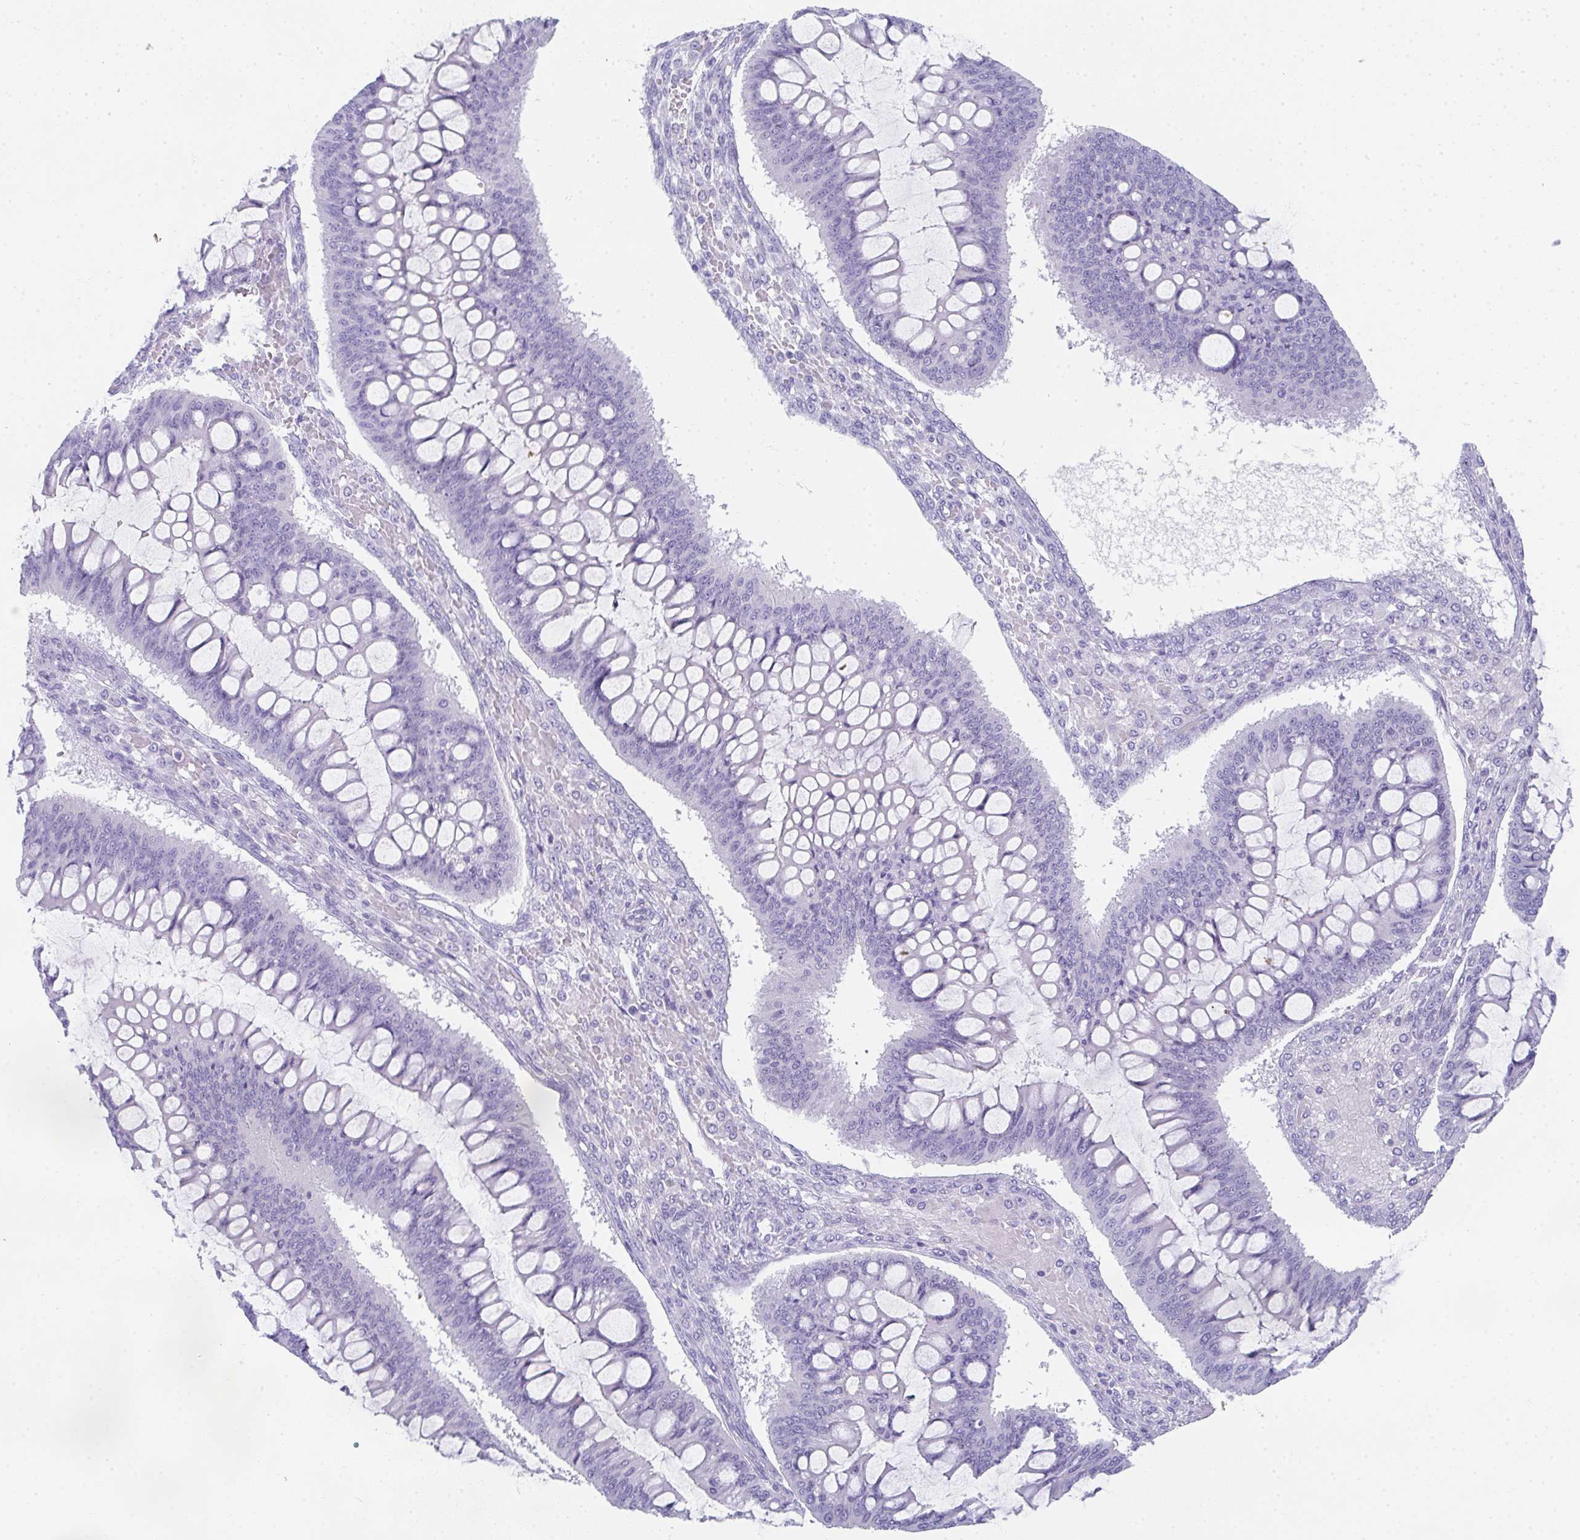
{"staining": {"intensity": "negative", "quantity": "none", "location": "none"}, "tissue": "ovarian cancer", "cell_type": "Tumor cells", "image_type": "cancer", "snomed": [{"axis": "morphology", "description": "Cystadenocarcinoma, mucinous, NOS"}, {"axis": "topography", "description": "Ovary"}], "caption": "Immunohistochemical staining of human ovarian mucinous cystadenocarcinoma exhibits no significant staining in tumor cells.", "gene": "RLF", "patient": {"sex": "female", "age": 73}}